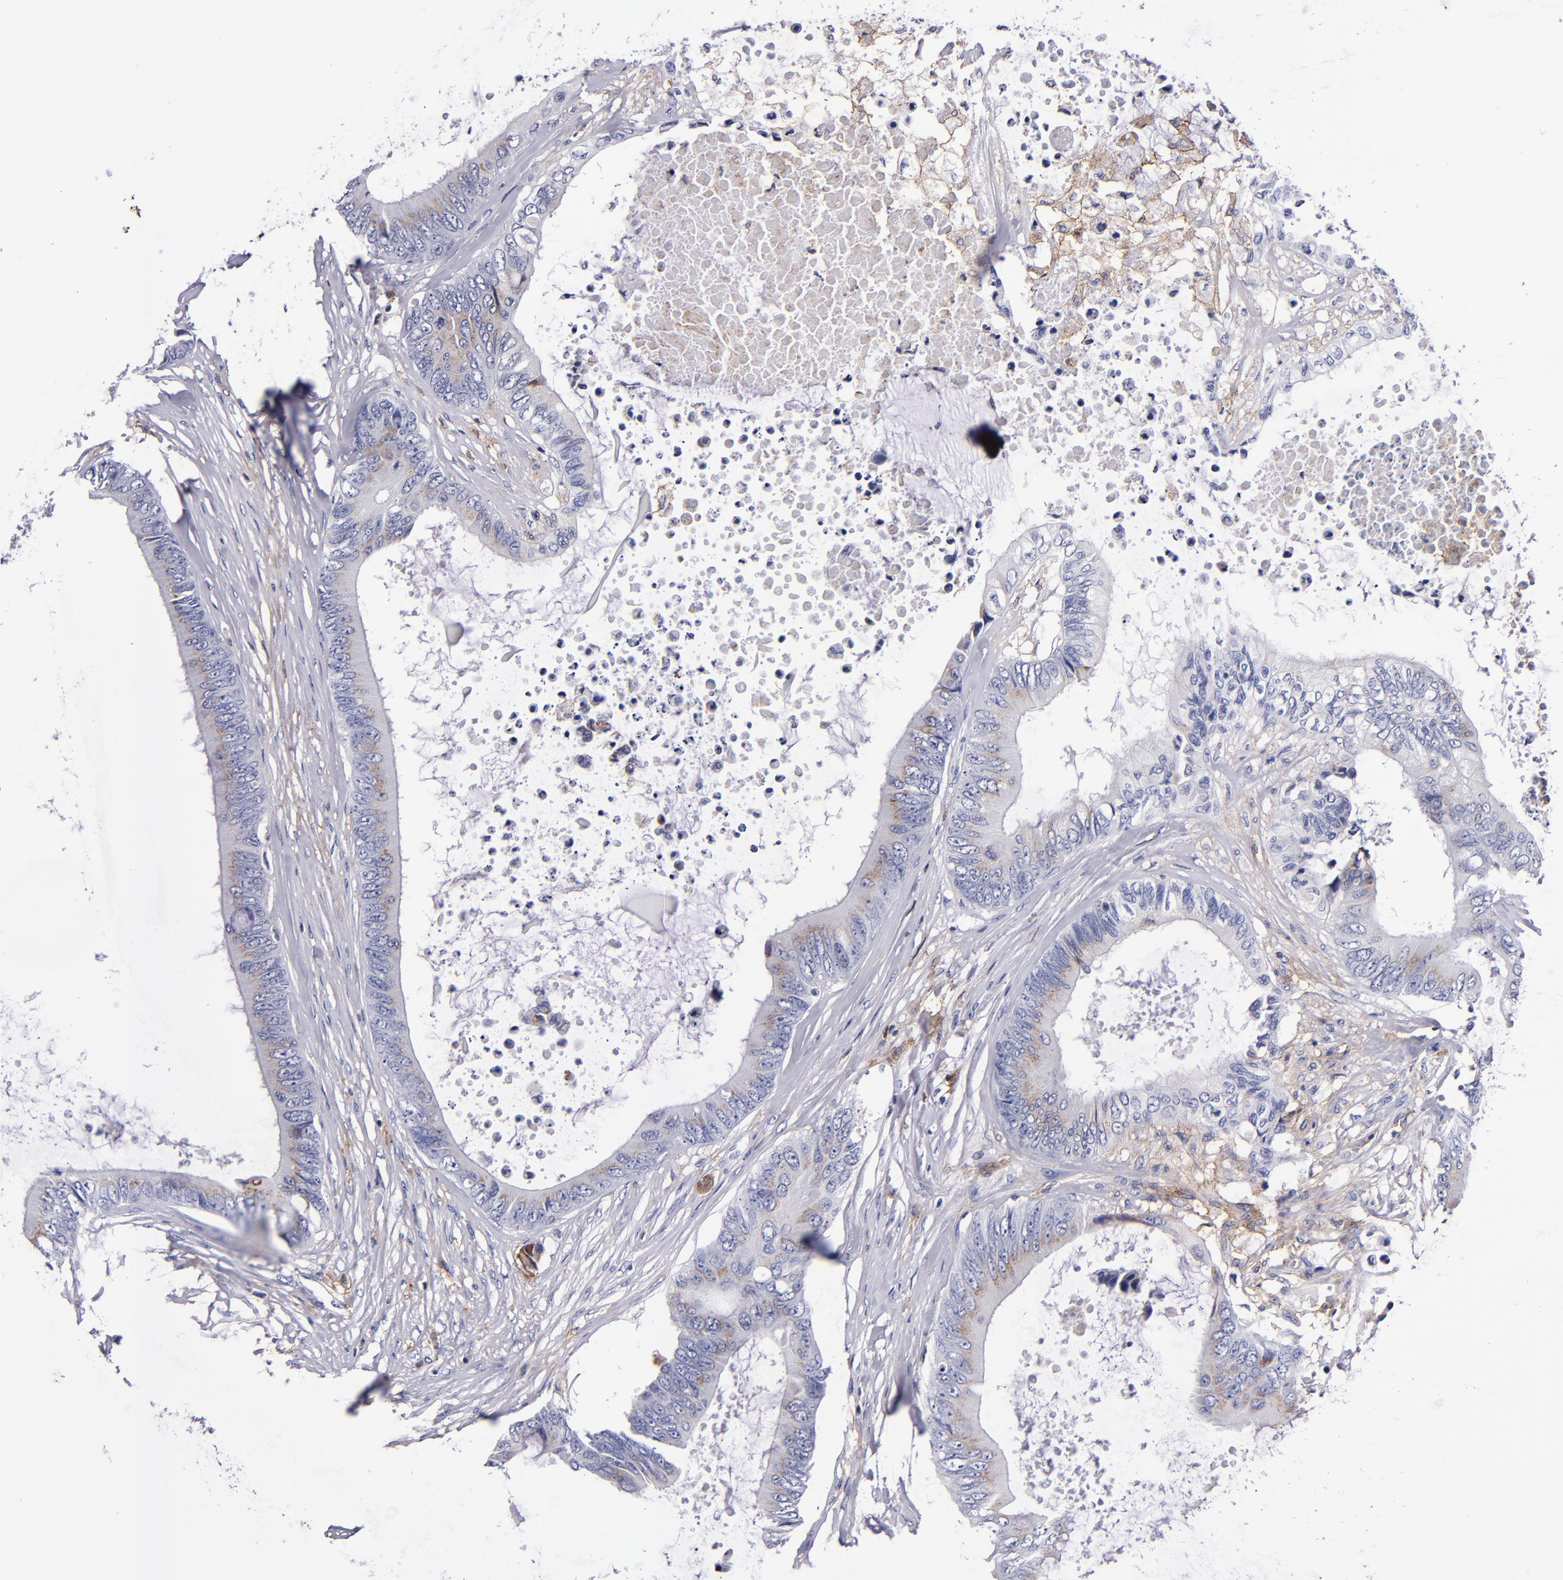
{"staining": {"intensity": "moderate", "quantity": "<25%", "location": "cytoplasmic/membranous"}, "tissue": "colorectal cancer", "cell_type": "Tumor cells", "image_type": "cancer", "snomed": [{"axis": "morphology", "description": "Normal tissue, NOS"}, {"axis": "morphology", "description": "Adenocarcinoma, NOS"}, {"axis": "topography", "description": "Rectum"}, {"axis": "topography", "description": "Peripheral nerve tissue"}], "caption": "Approximately <25% of tumor cells in human colorectal adenocarcinoma show moderate cytoplasmic/membranous protein staining as visualized by brown immunohistochemical staining.", "gene": "SIRPA", "patient": {"sex": "female", "age": 77}}